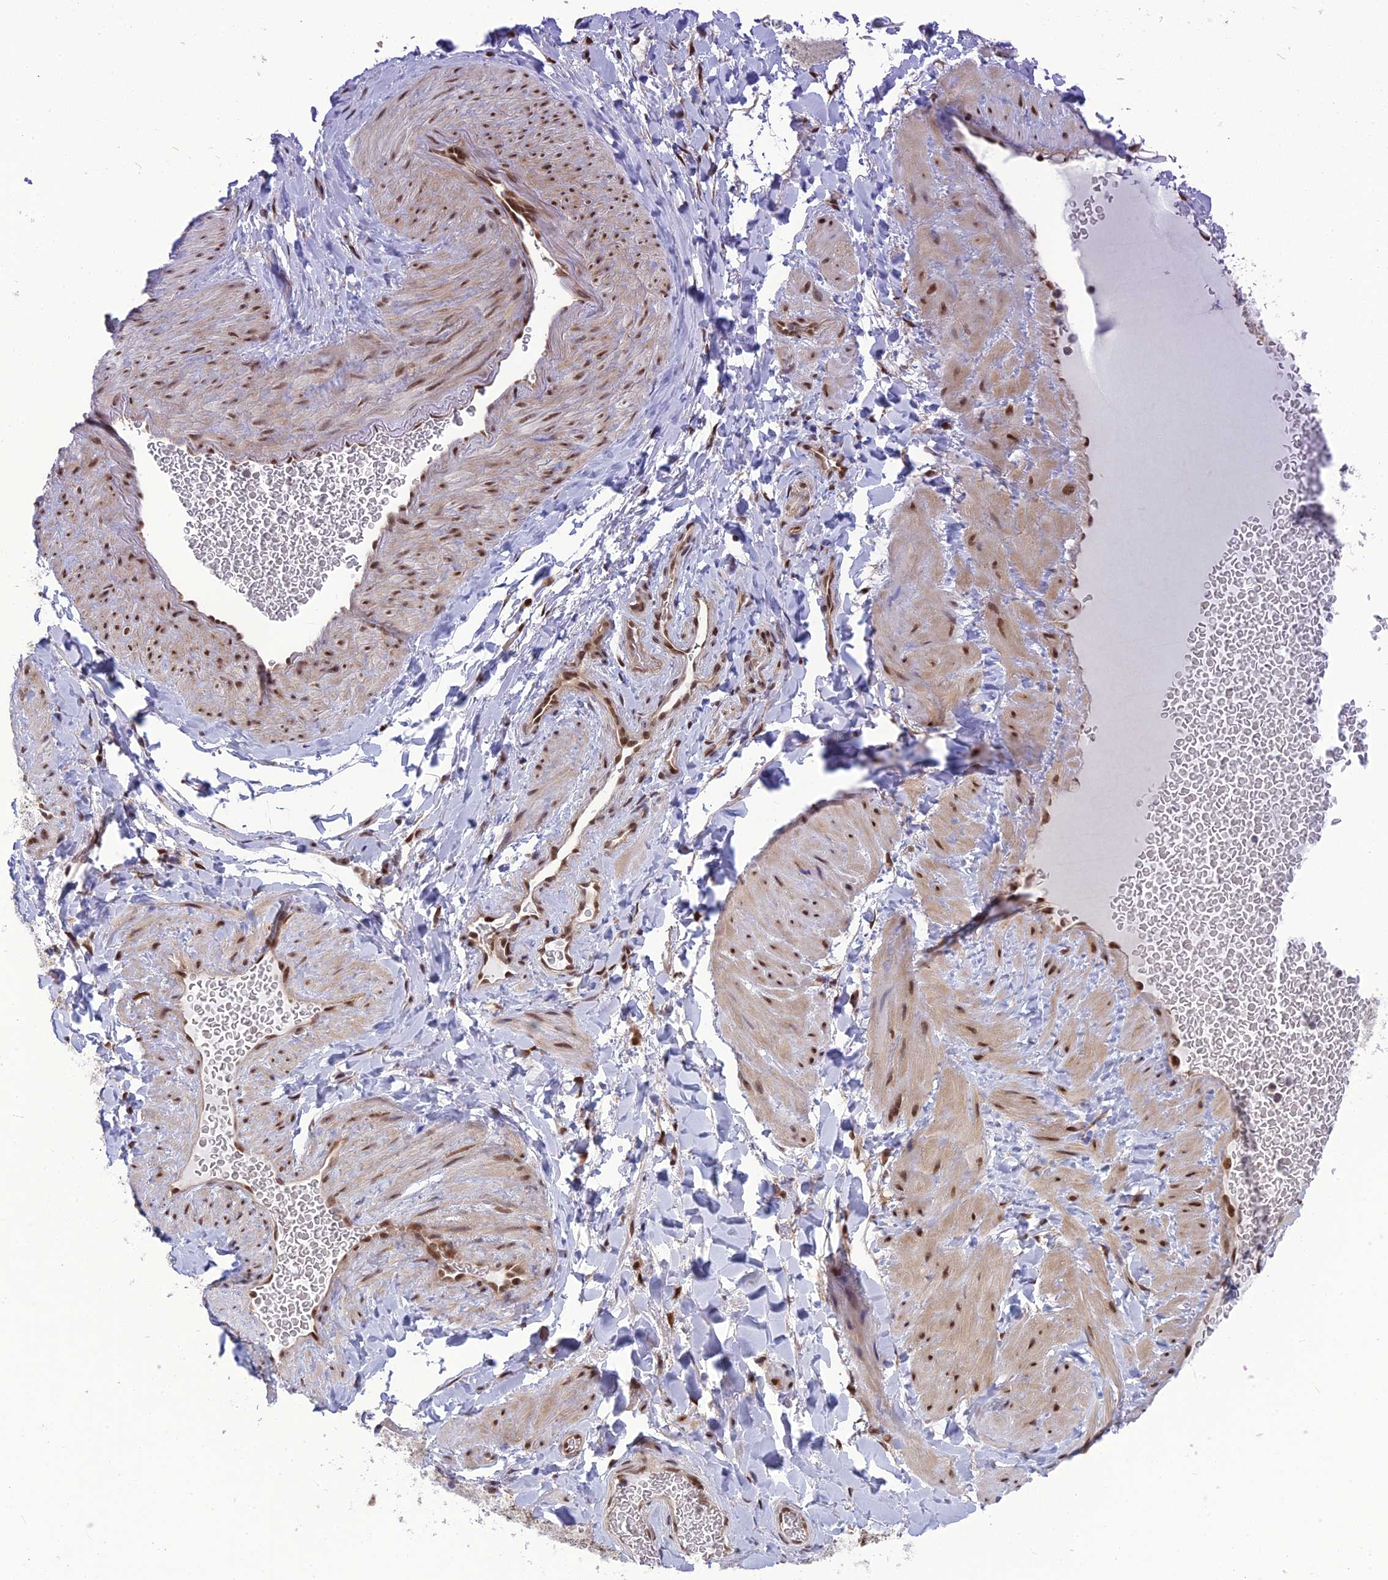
{"staining": {"intensity": "strong", "quantity": "25%-75%", "location": "nuclear"}, "tissue": "adipose tissue", "cell_type": "Adipocytes", "image_type": "normal", "snomed": [{"axis": "morphology", "description": "Normal tissue, NOS"}, {"axis": "topography", "description": "Soft tissue"}, {"axis": "topography", "description": "Vascular tissue"}], "caption": "This photomicrograph shows IHC staining of benign adipose tissue, with high strong nuclear staining in about 25%-75% of adipocytes.", "gene": "RTRAF", "patient": {"sex": "male", "age": 54}}